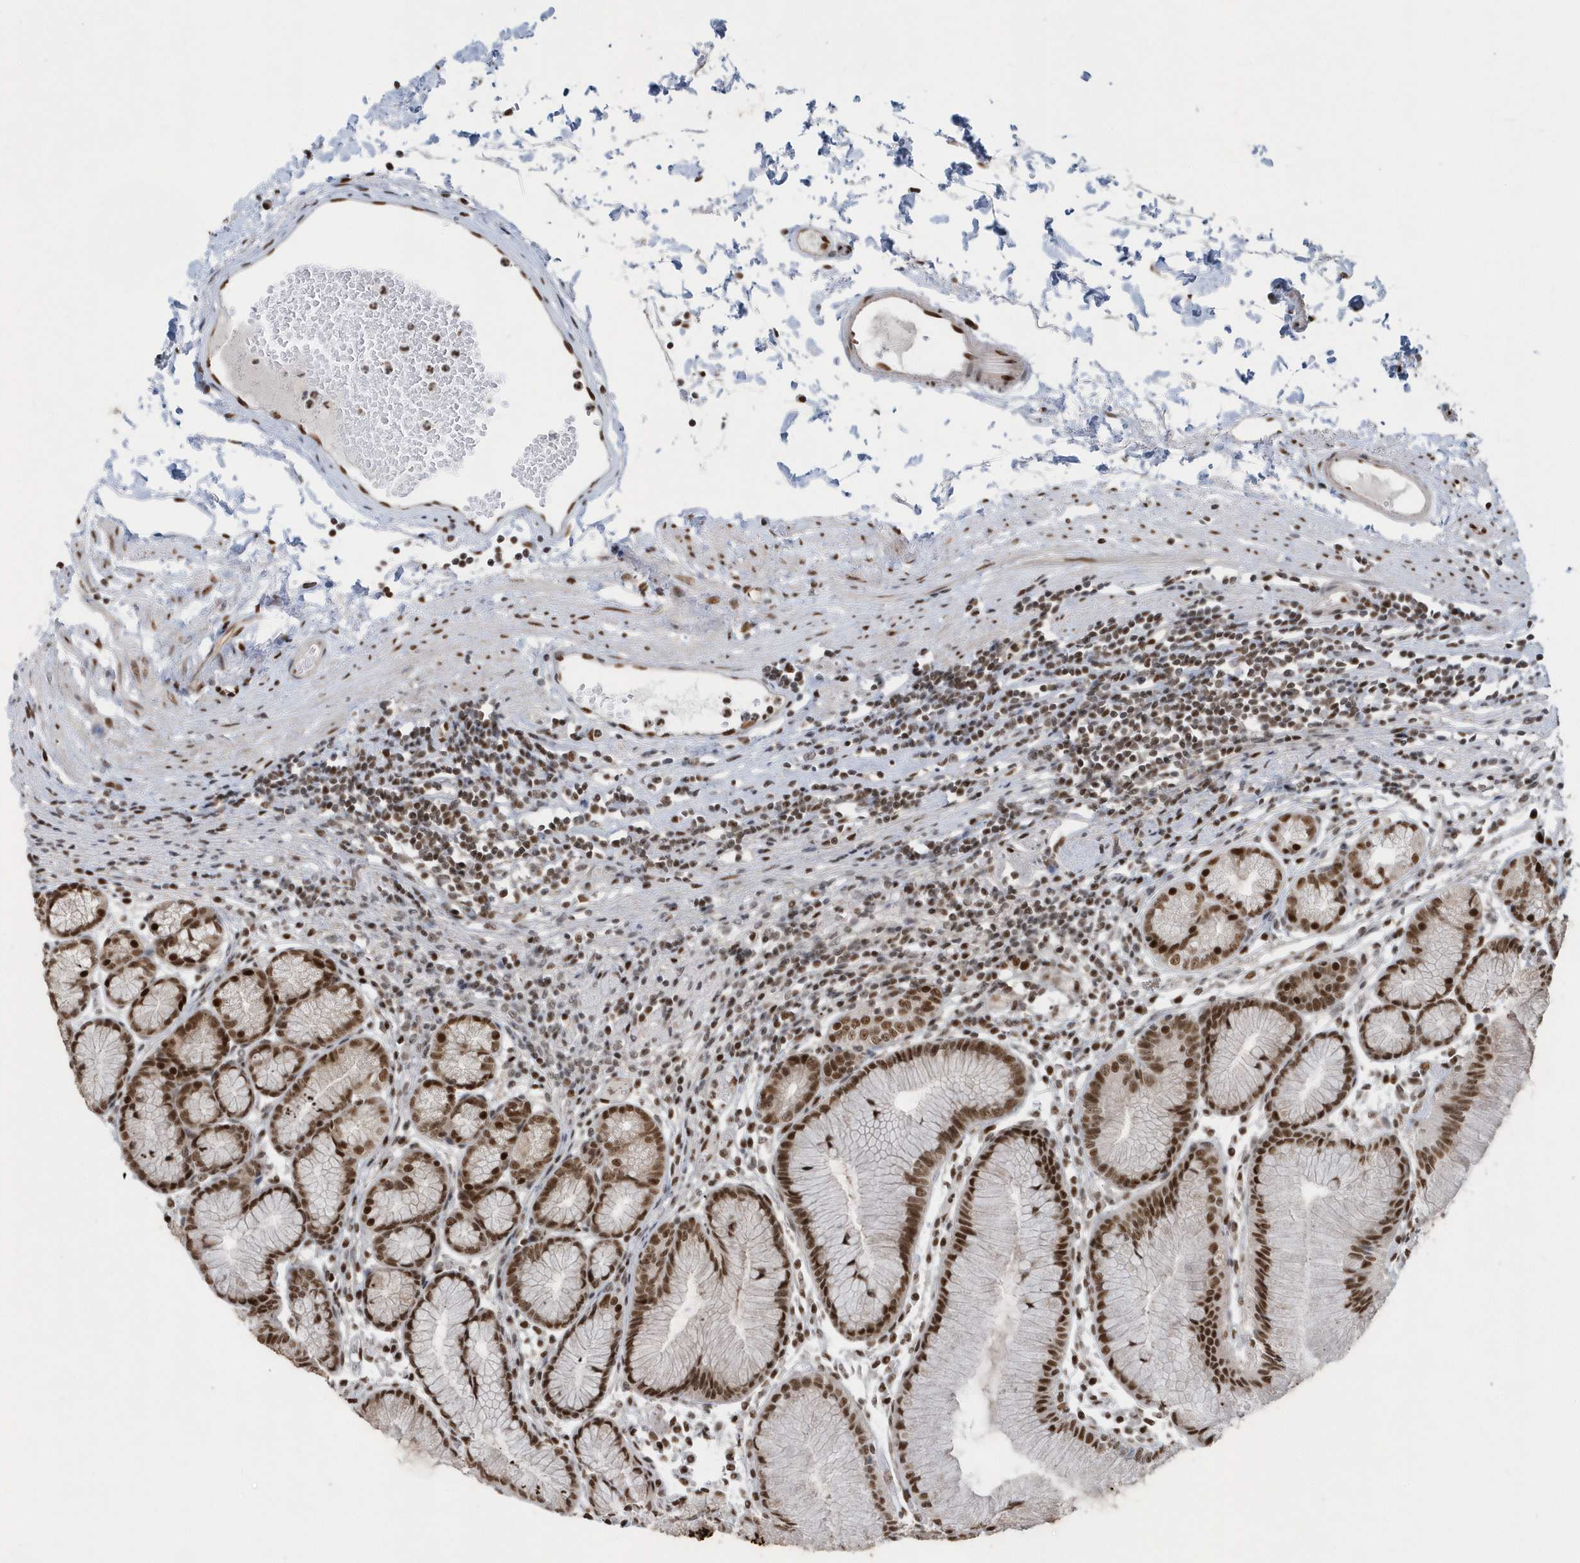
{"staining": {"intensity": "strong", "quantity": ">75%", "location": "nuclear"}, "tissue": "stomach", "cell_type": "Glandular cells", "image_type": "normal", "snomed": [{"axis": "morphology", "description": "Normal tissue, NOS"}, {"axis": "topography", "description": "Stomach"}], "caption": "Immunohistochemistry (IHC) of benign human stomach exhibits high levels of strong nuclear staining in about >75% of glandular cells. The staining was performed using DAB (3,3'-diaminobenzidine), with brown indicating positive protein expression. Nuclei are stained blue with hematoxylin.", "gene": "SEPHS1", "patient": {"sex": "female", "age": 57}}